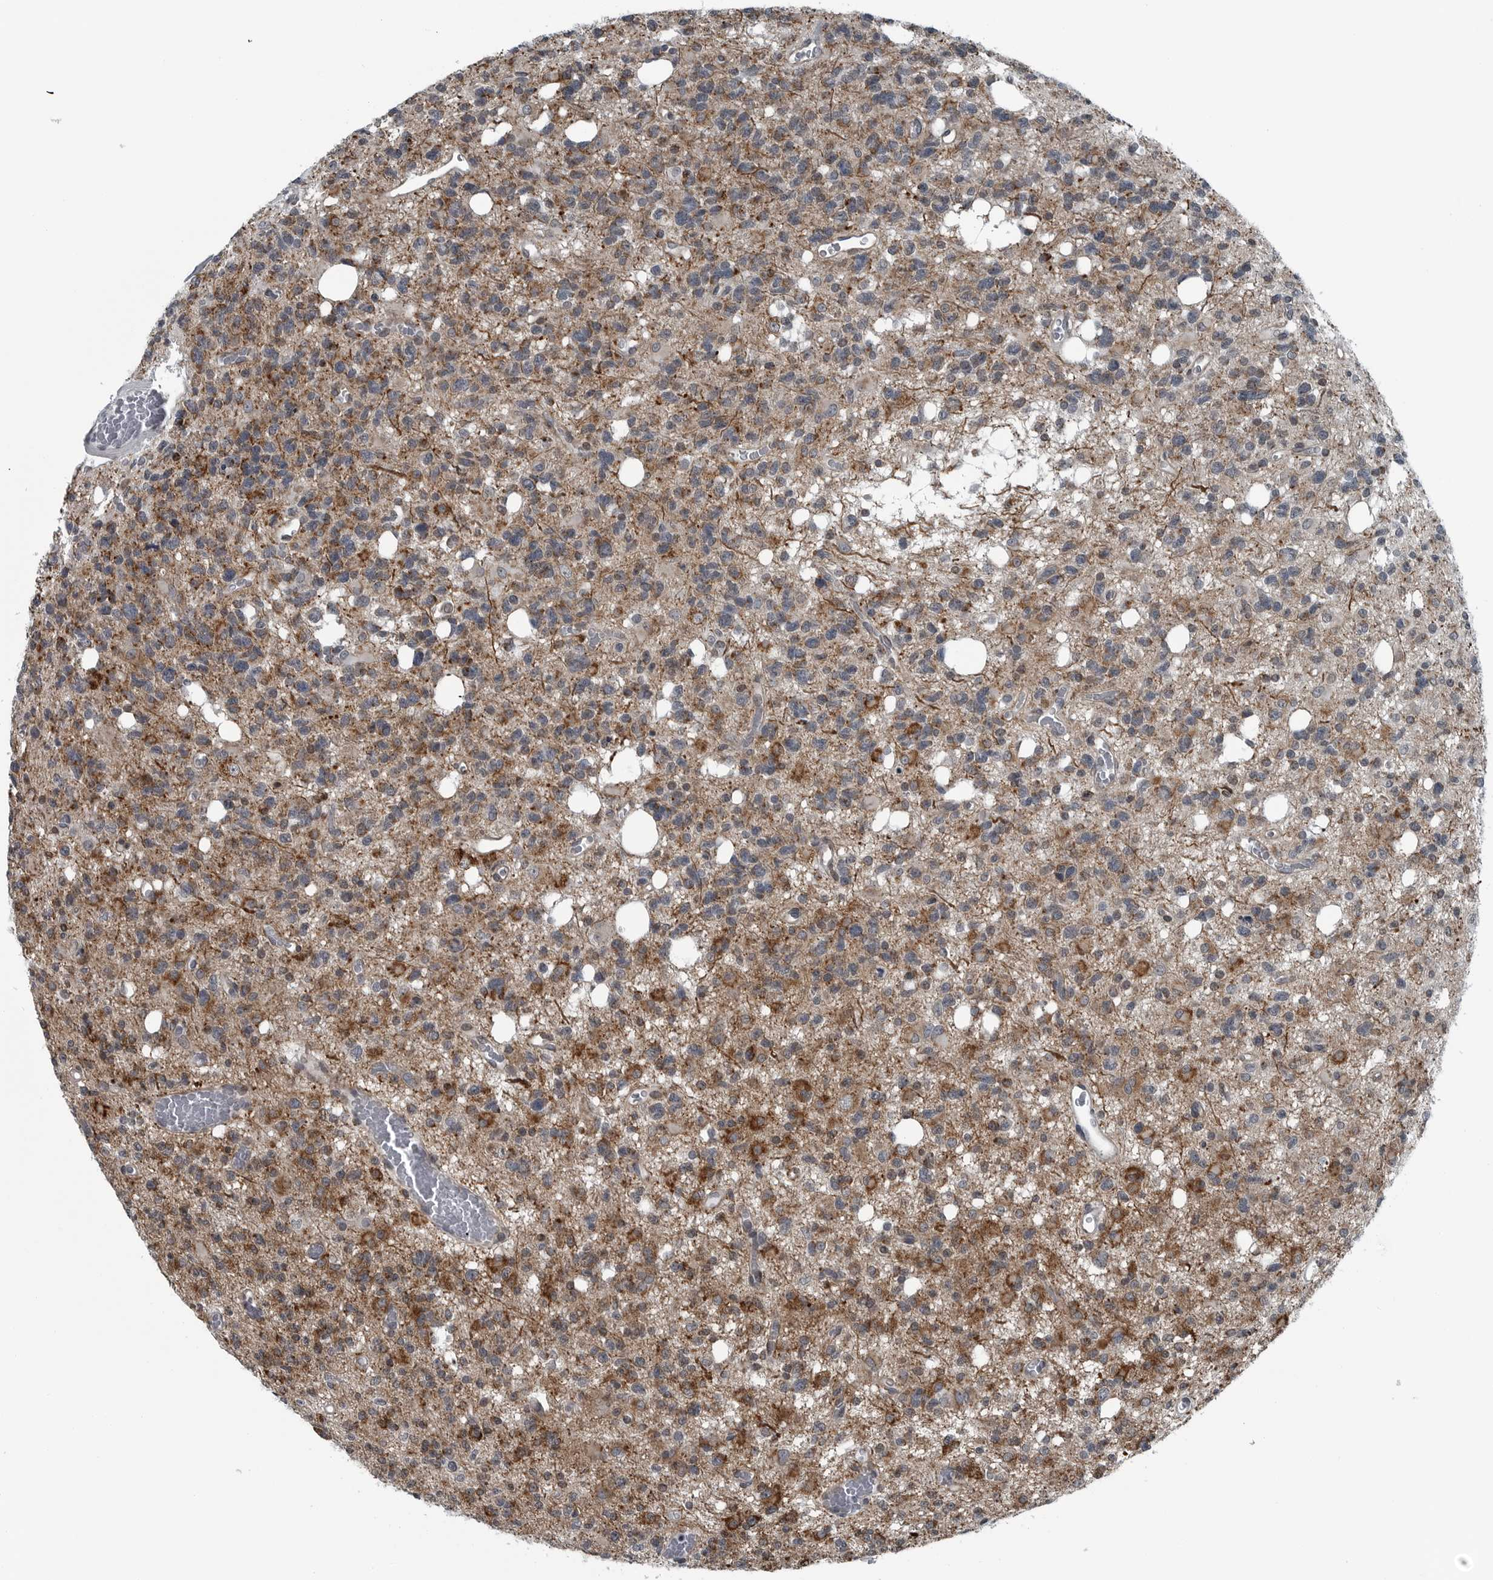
{"staining": {"intensity": "moderate", "quantity": "<25%", "location": "cytoplasmic/membranous"}, "tissue": "glioma", "cell_type": "Tumor cells", "image_type": "cancer", "snomed": [{"axis": "morphology", "description": "Glioma, malignant, High grade"}, {"axis": "topography", "description": "Brain"}], "caption": "Protein expression analysis of human high-grade glioma (malignant) reveals moderate cytoplasmic/membranous positivity in approximately <25% of tumor cells. (brown staining indicates protein expression, while blue staining denotes nuclei).", "gene": "GAK", "patient": {"sex": "female", "age": 62}}